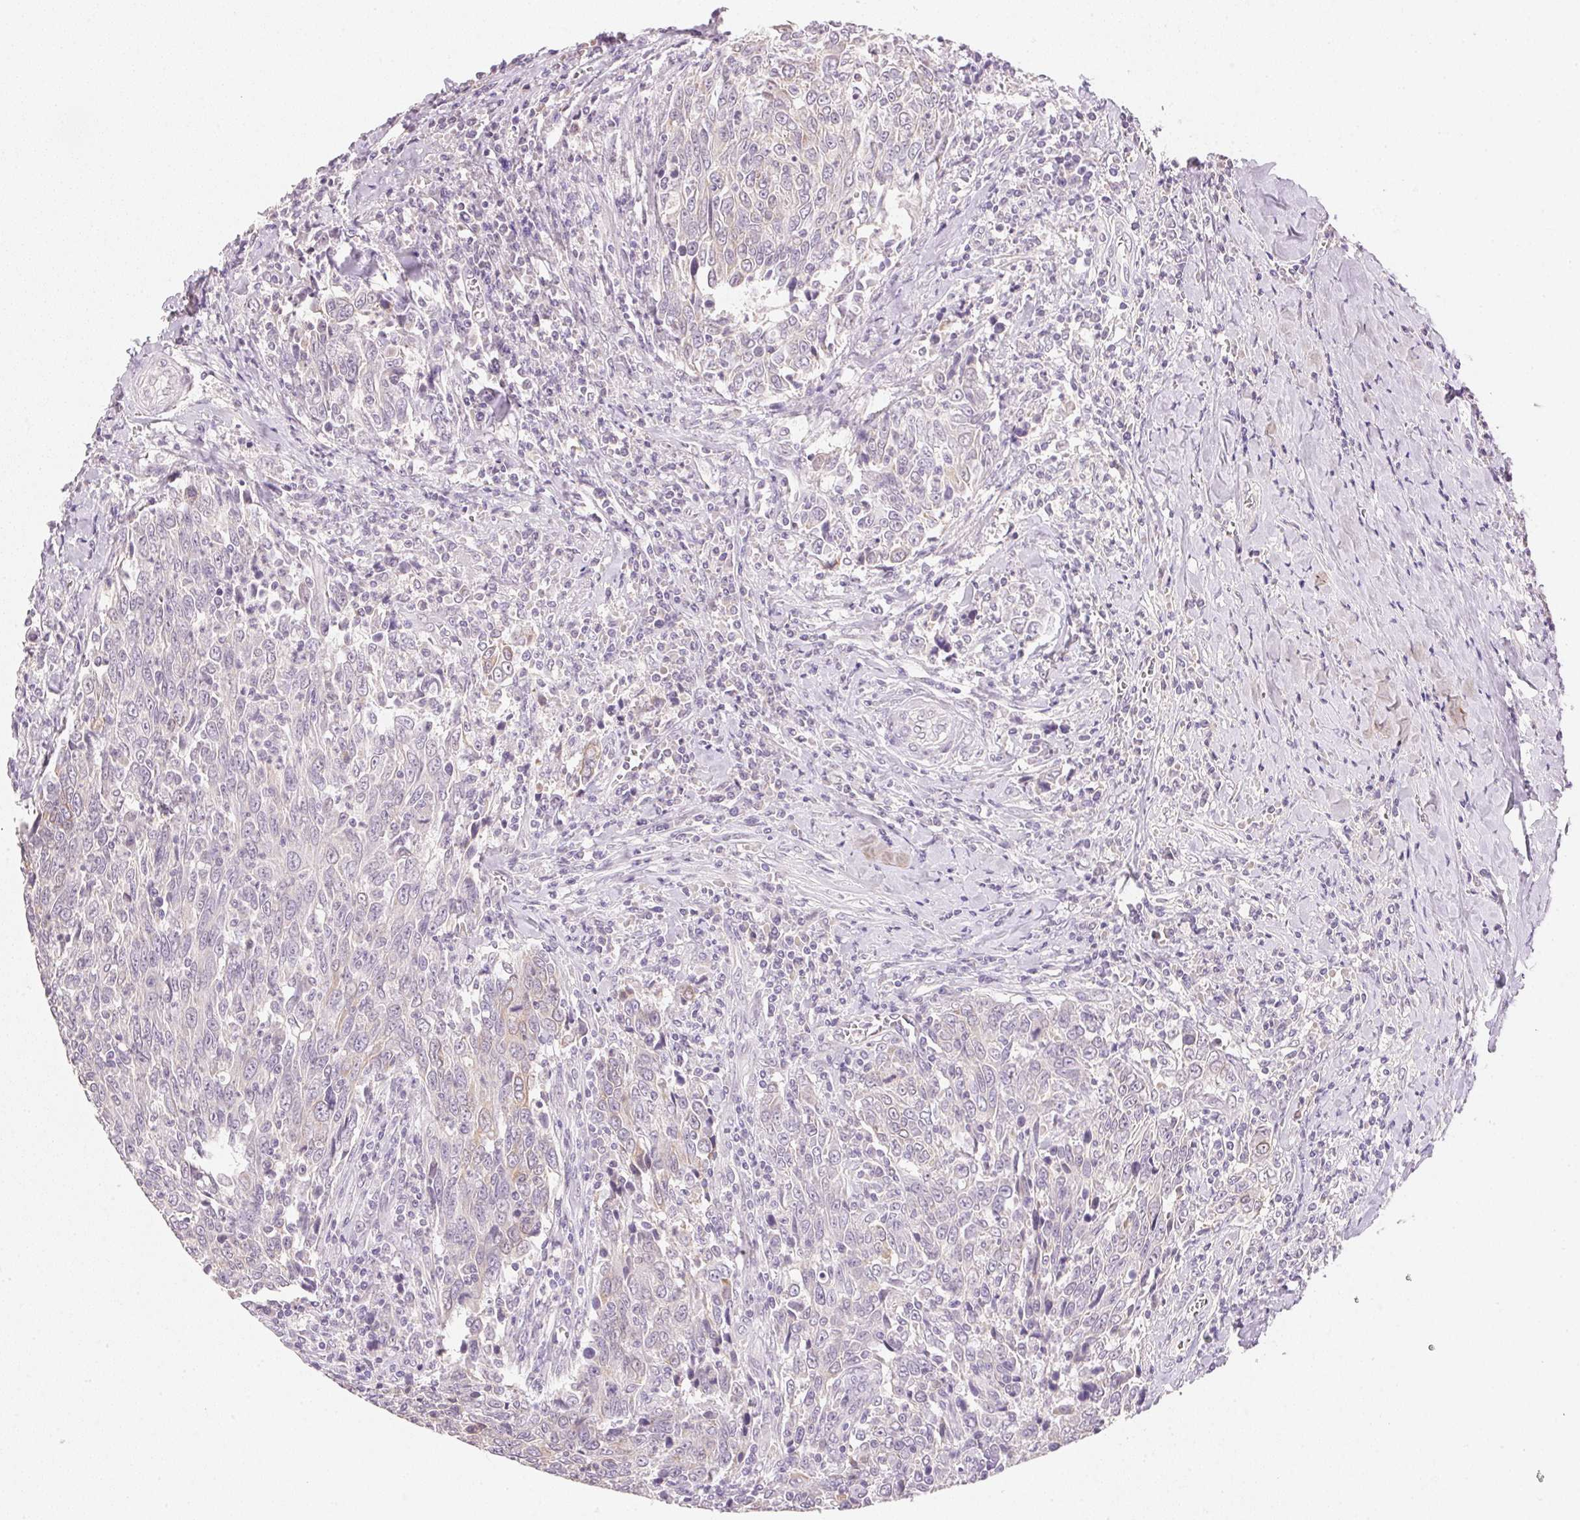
{"staining": {"intensity": "negative", "quantity": "none", "location": "none"}, "tissue": "breast cancer", "cell_type": "Tumor cells", "image_type": "cancer", "snomed": [{"axis": "morphology", "description": "Duct carcinoma"}, {"axis": "topography", "description": "Breast"}], "caption": "The histopathology image exhibits no staining of tumor cells in breast cancer (infiltrating ductal carcinoma). (Brightfield microscopy of DAB (3,3'-diaminobenzidine) immunohistochemistry at high magnification).", "gene": "DHCR24", "patient": {"sex": "female", "age": 50}}